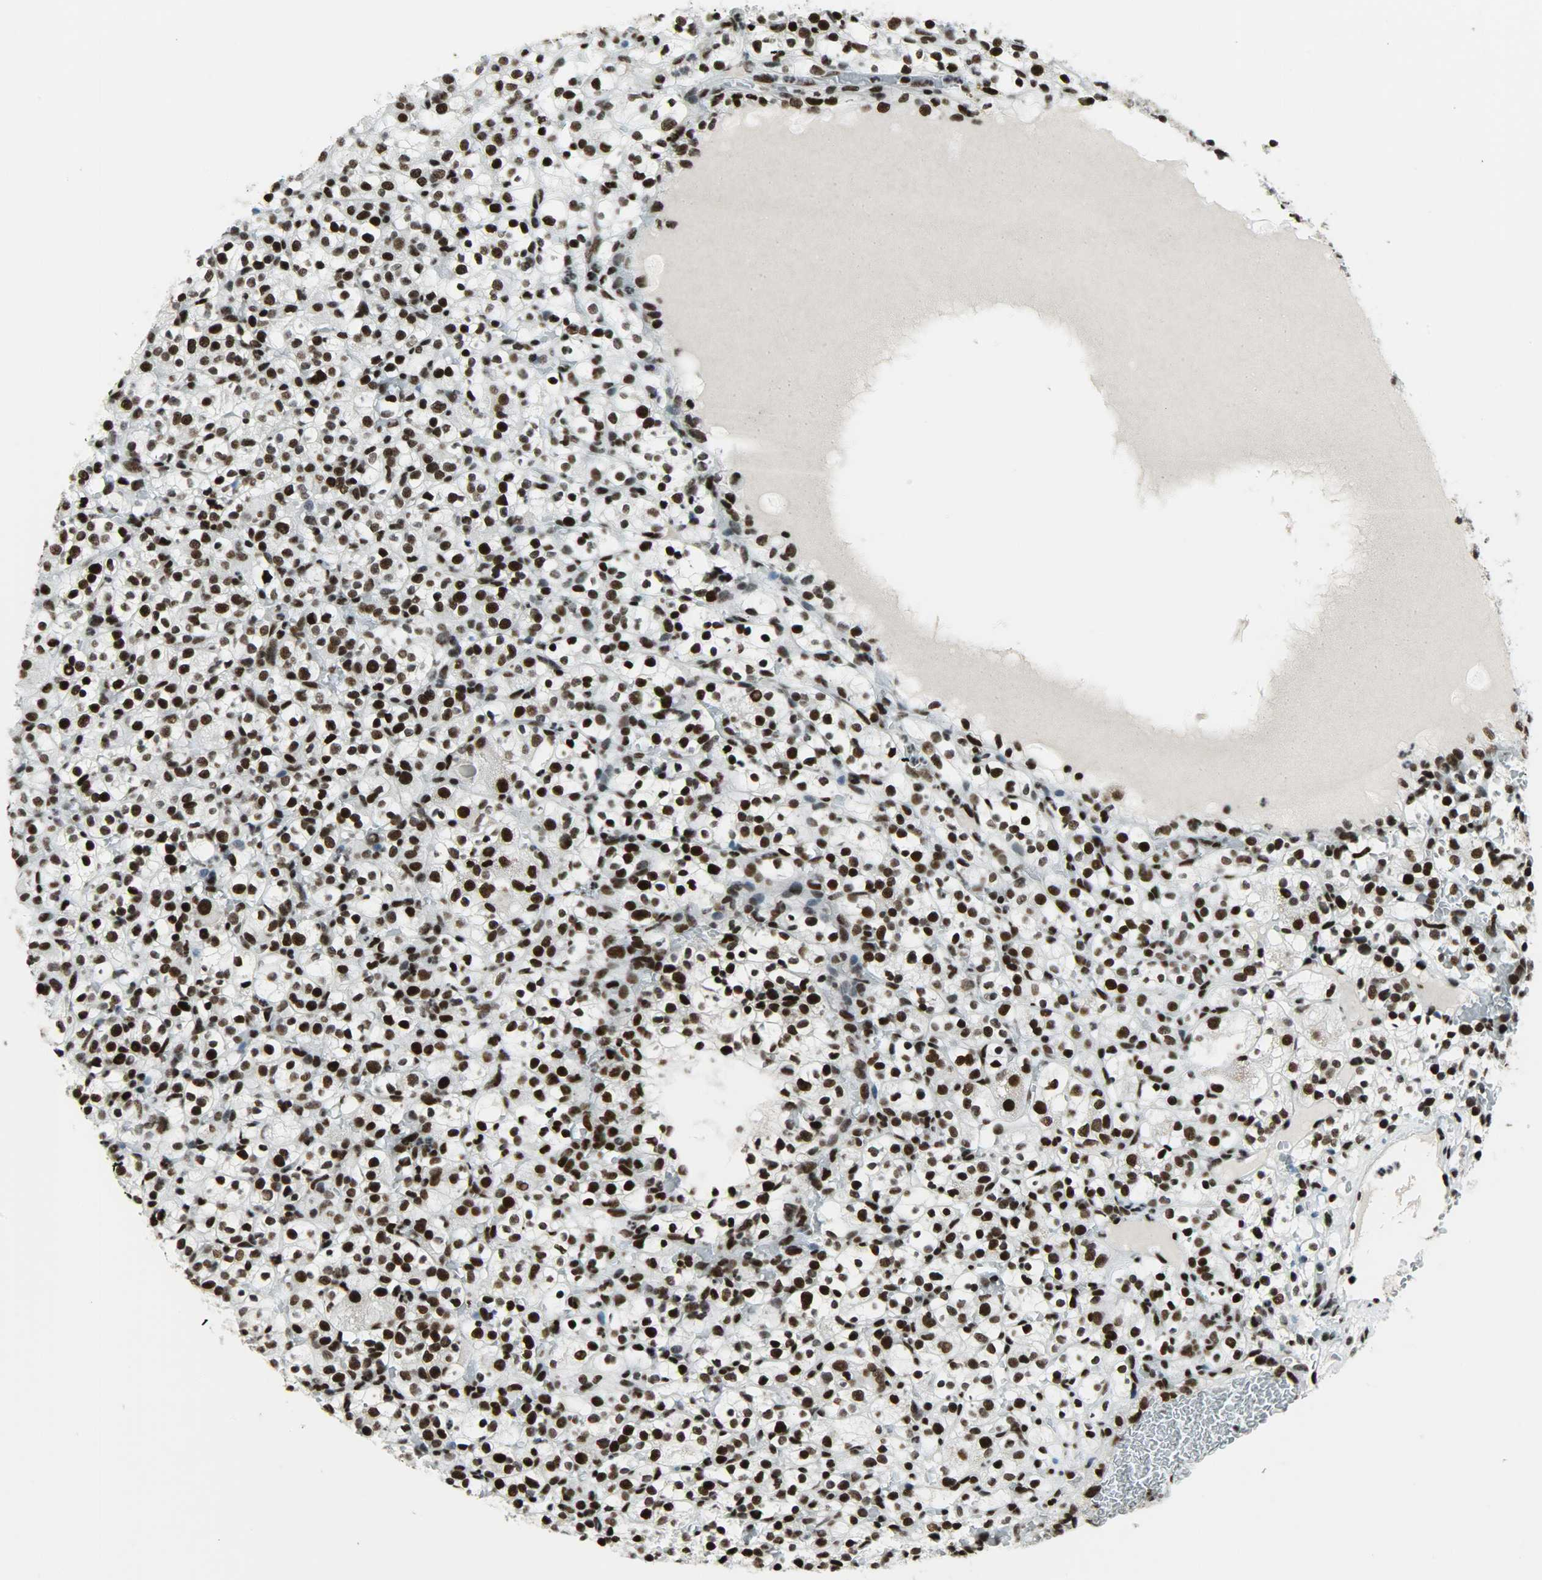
{"staining": {"intensity": "strong", "quantity": ">75%", "location": "nuclear"}, "tissue": "renal cancer", "cell_type": "Tumor cells", "image_type": "cancer", "snomed": [{"axis": "morphology", "description": "Normal tissue, NOS"}, {"axis": "morphology", "description": "Adenocarcinoma, NOS"}, {"axis": "topography", "description": "Kidney"}], "caption": "Renal cancer stained for a protein shows strong nuclear positivity in tumor cells.", "gene": "SNRPA", "patient": {"sex": "female", "age": 72}}